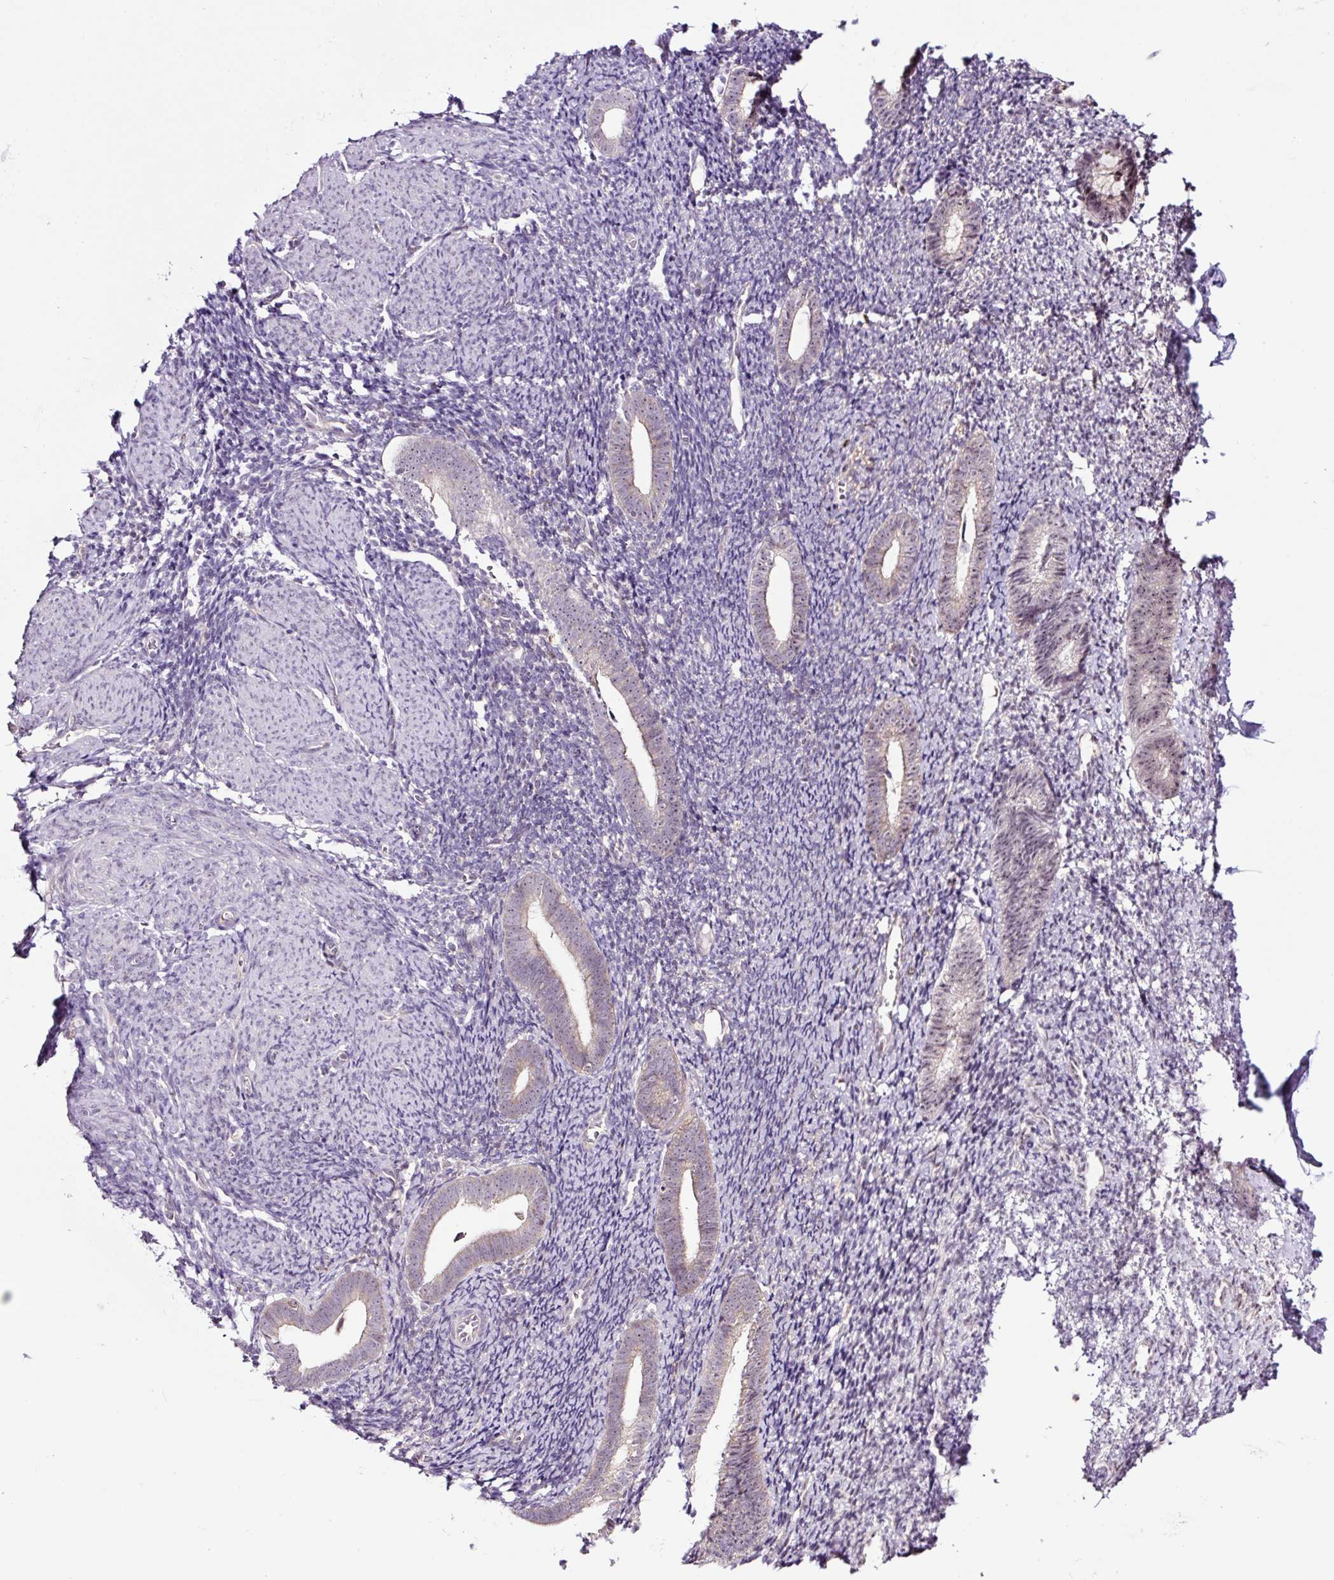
{"staining": {"intensity": "negative", "quantity": "none", "location": "none"}, "tissue": "endometrium", "cell_type": "Cells in endometrial stroma", "image_type": "normal", "snomed": [{"axis": "morphology", "description": "Normal tissue, NOS"}, {"axis": "topography", "description": "Endometrium"}], "caption": "Photomicrograph shows no protein staining in cells in endometrial stroma of unremarkable endometrium.", "gene": "NOM1", "patient": {"sex": "female", "age": 39}}